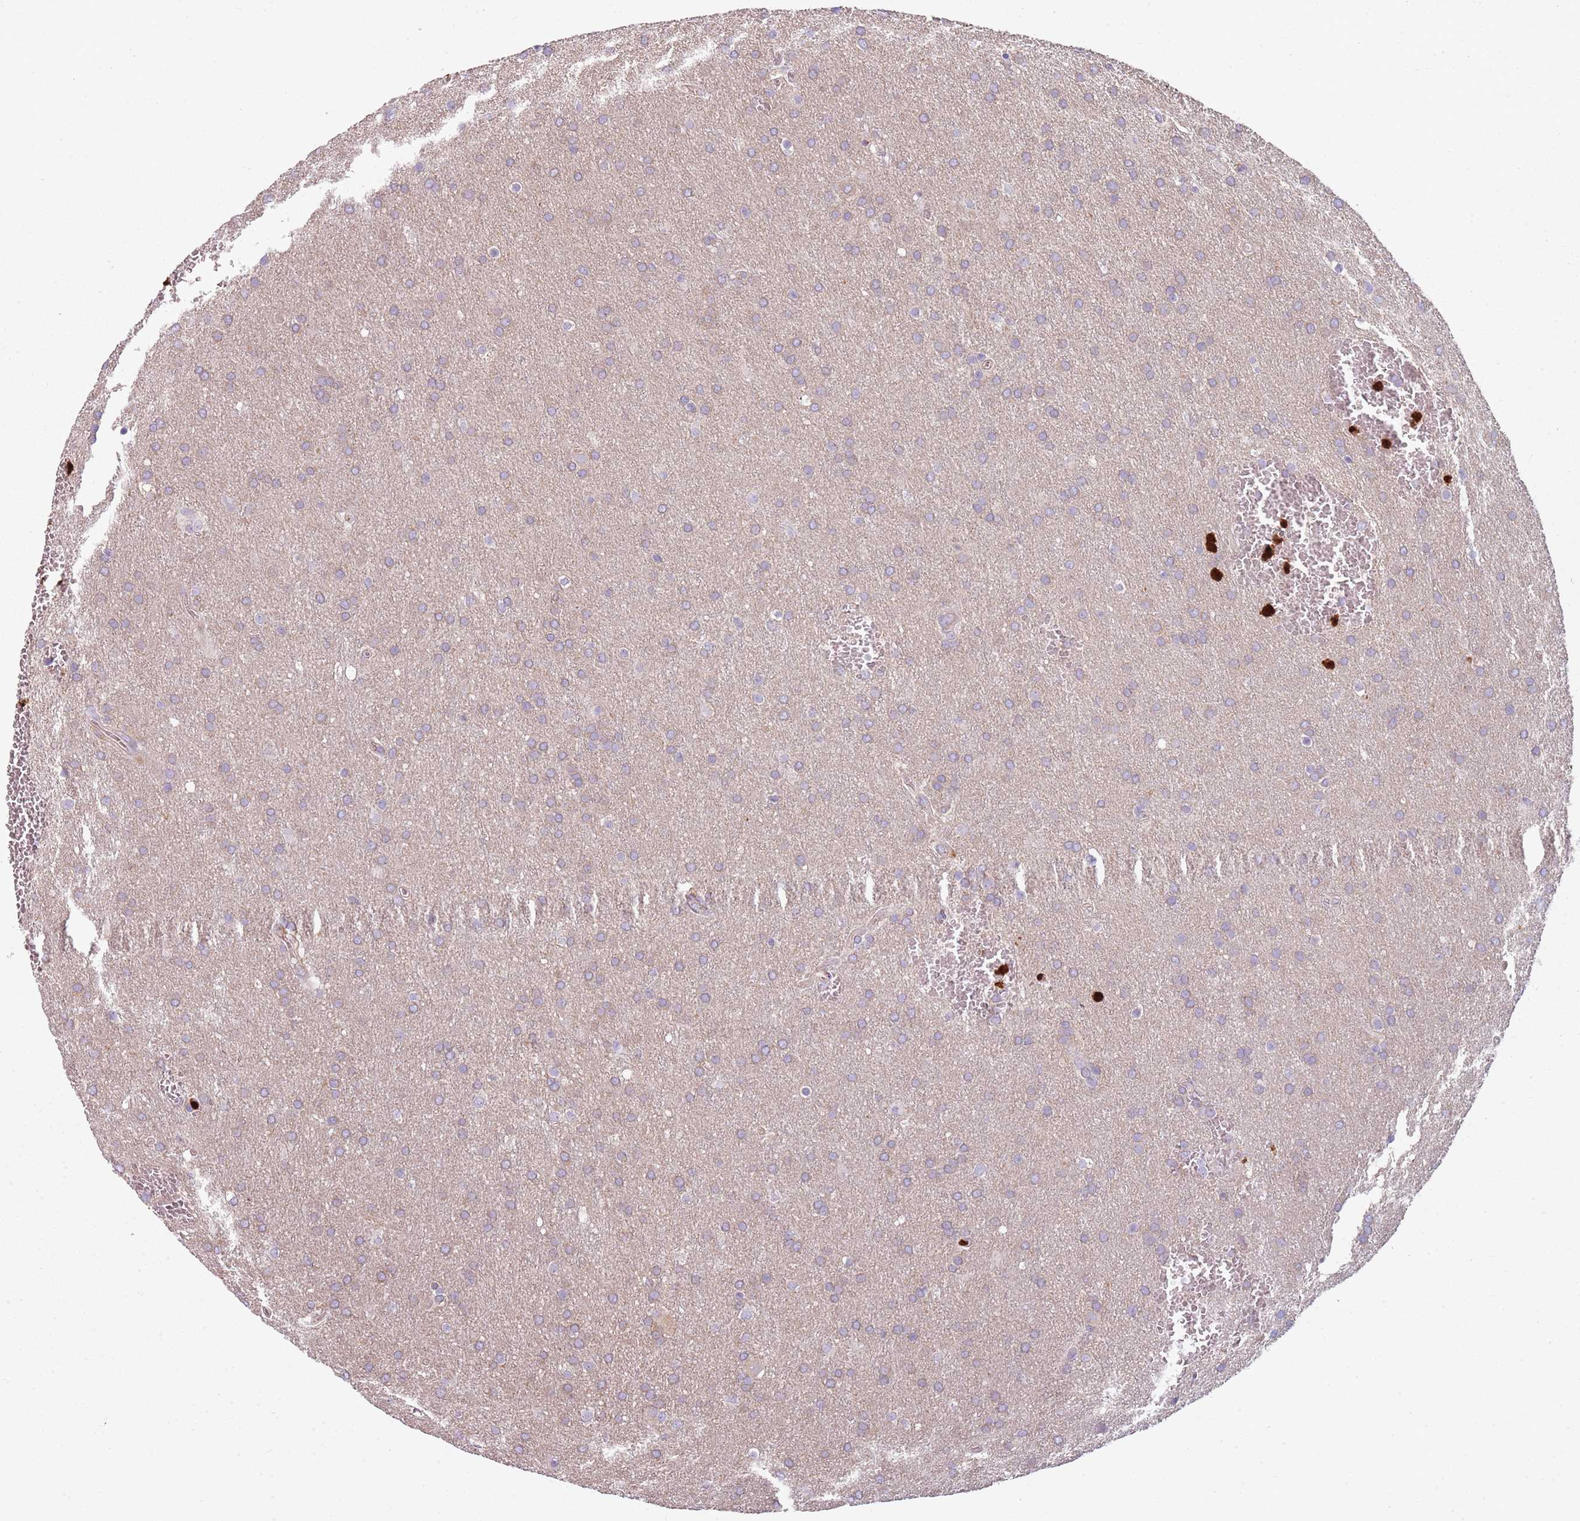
{"staining": {"intensity": "negative", "quantity": "none", "location": "none"}, "tissue": "glioma", "cell_type": "Tumor cells", "image_type": "cancer", "snomed": [{"axis": "morphology", "description": "Glioma, malignant, Low grade"}, {"axis": "topography", "description": "Brain"}], "caption": "High power microscopy photomicrograph of an immunohistochemistry (IHC) micrograph of malignant glioma (low-grade), revealing no significant expression in tumor cells.", "gene": "SPAG4", "patient": {"sex": "female", "age": 32}}